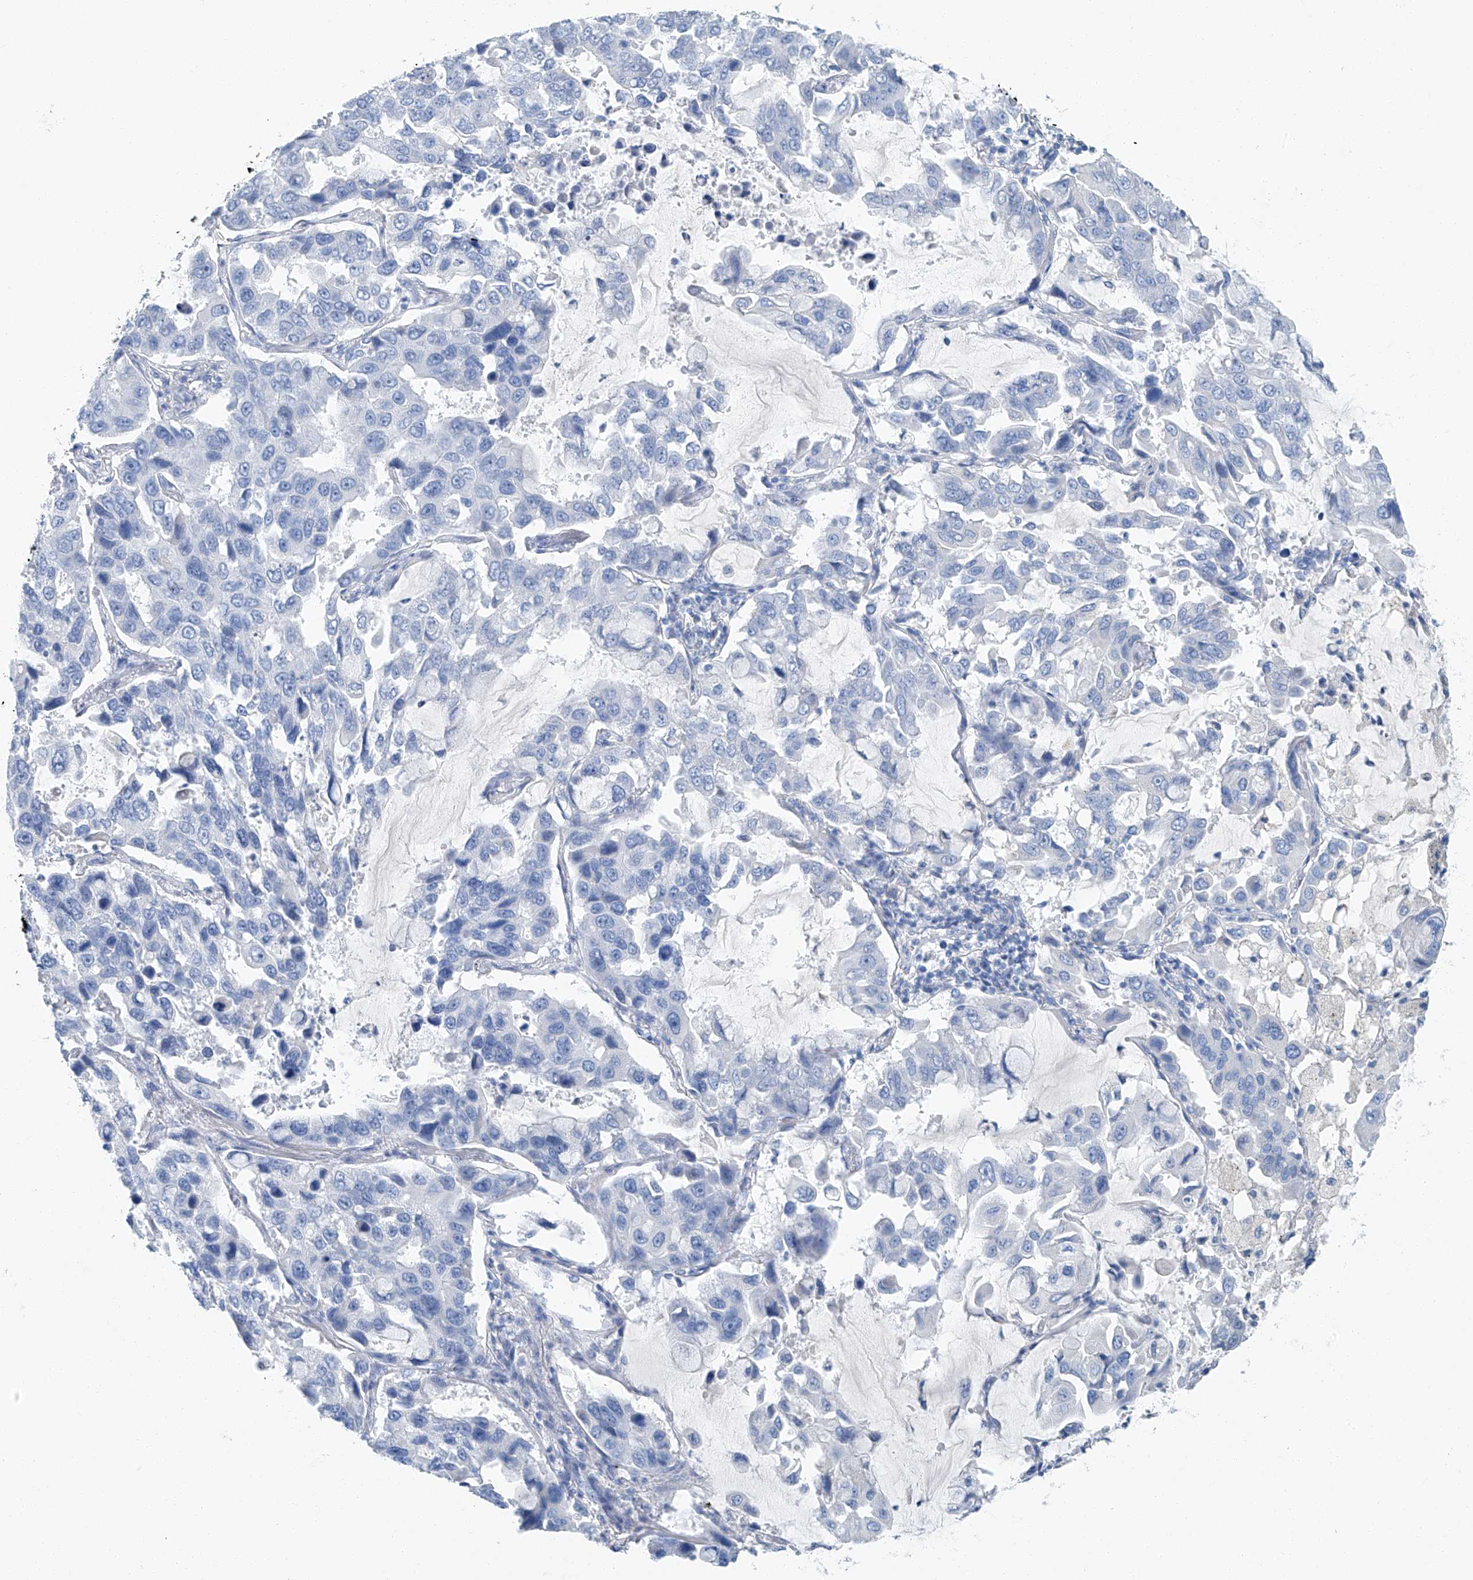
{"staining": {"intensity": "negative", "quantity": "none", "location": "none"}, "tissue": "lung cancer", "cell_type": "Tumor cells", "image_type": "cancer", "snomed": [{"axis": "morphology", "description": "Adenocarcinoma, NOS"}, {"axis": "topography", "description": "Lung"}], "caption": "Immunohistochemistry (IHC) image of neoplastic tissue: lung cancer (adenocarcinoma) stained with DAB (3,3'-diaminobenzidine) exhibits no significant protein staining in tumor cells. (DAB (3,3'-diaminobenzidine) IHC, high magnification).", "gene": "C1orf87", "patient": {"sex": "male", "age": 64}}